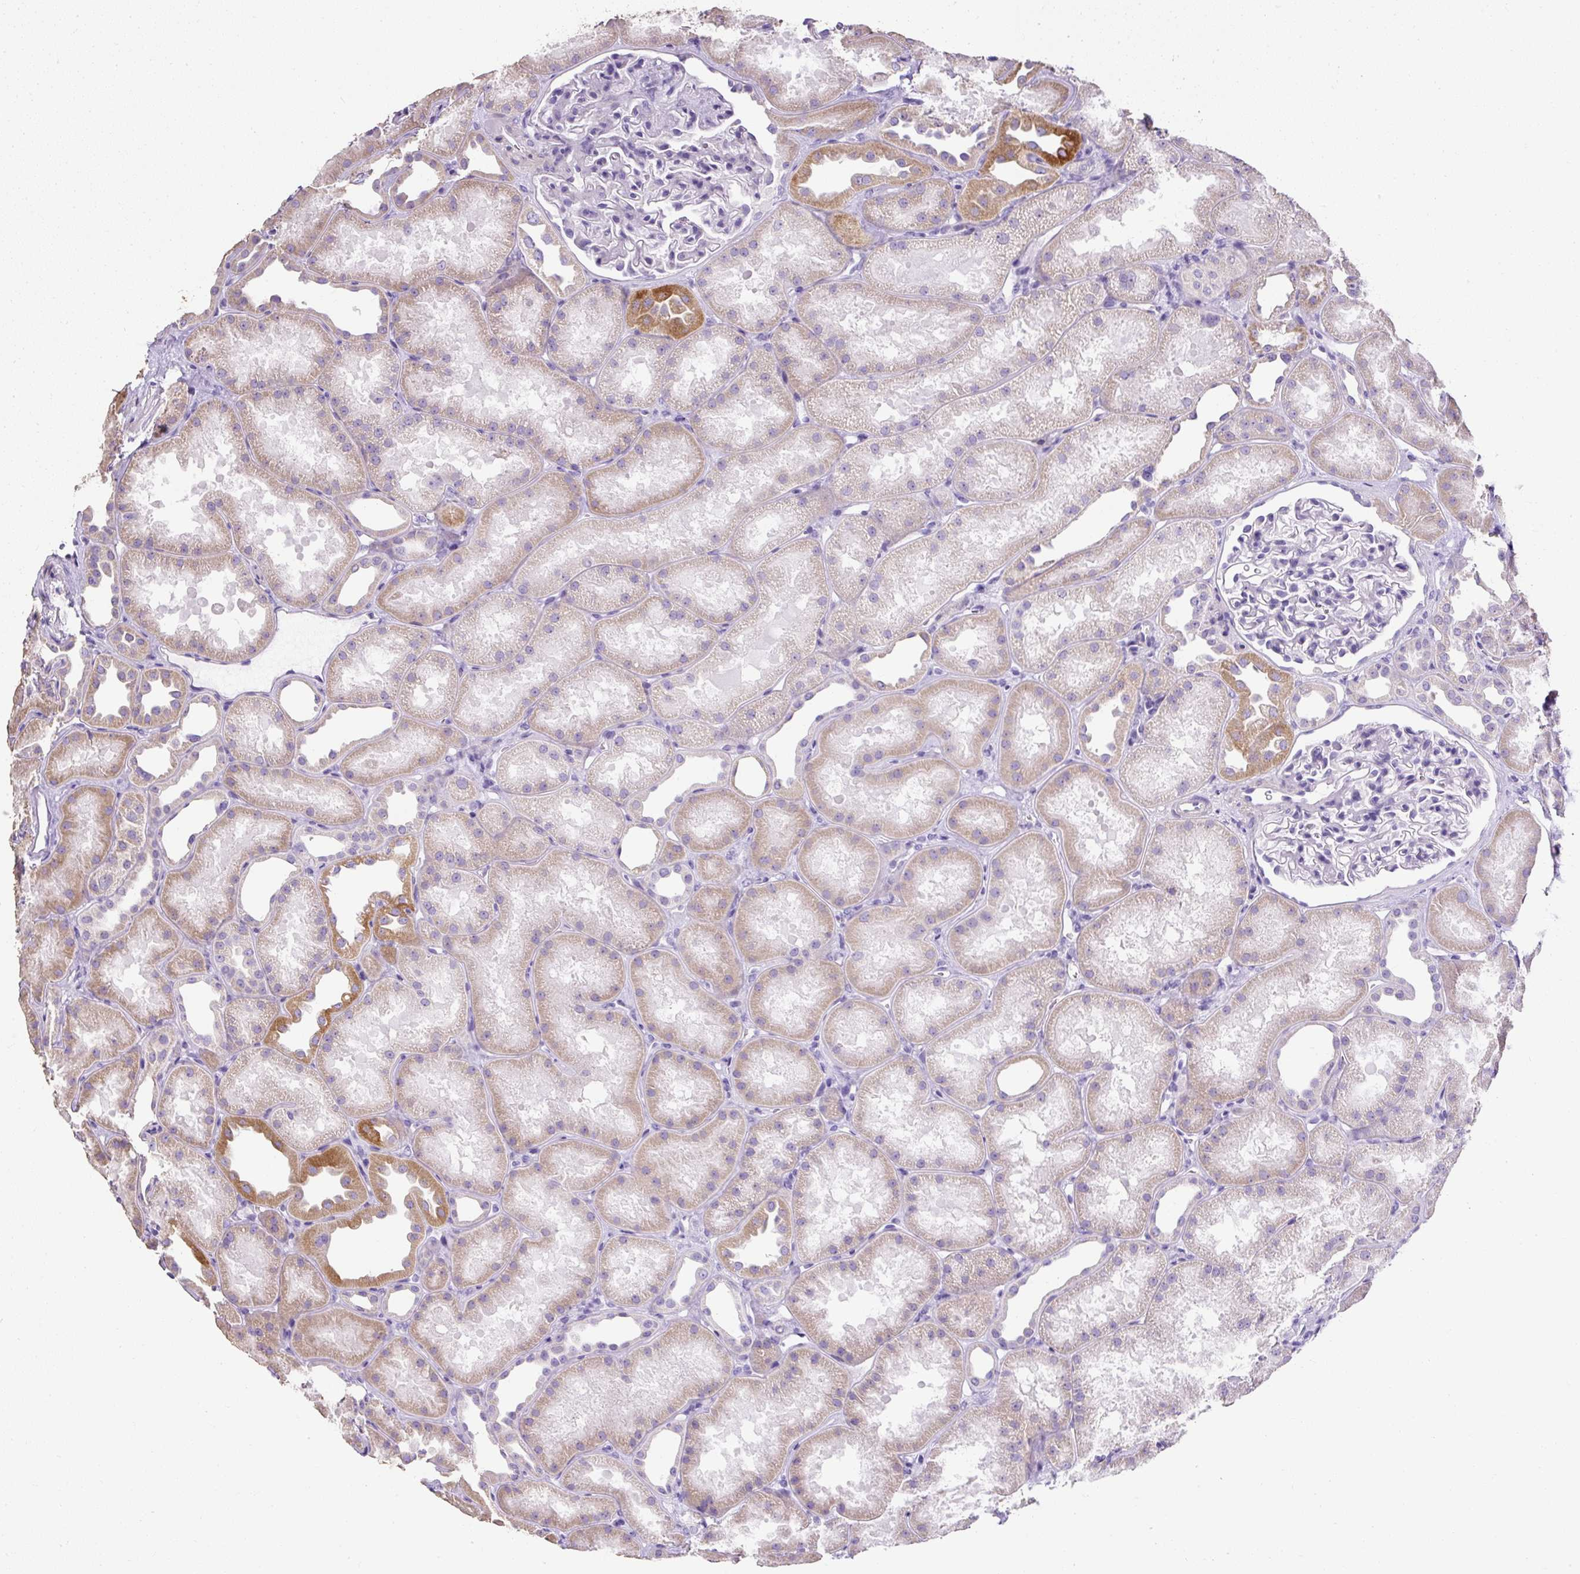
{"staining": {"intensity": "negative", "quantity": "none", "location": "none"}, "tissue": "kidney", "cell_type": "Cells in glomeruli", "image_type": "normal", "snomed": [{"axis": "morphology", "description": "Normal tissue, NOS"}, {"axis": "topography", "description": "Kidney"}], "caption": "This is an immunohistochemistry image of normal human kidney. There is no staining in cells in glomeruli.", "gene": "C2CD4C", "patient": {"sex": "male", "age": 61}}